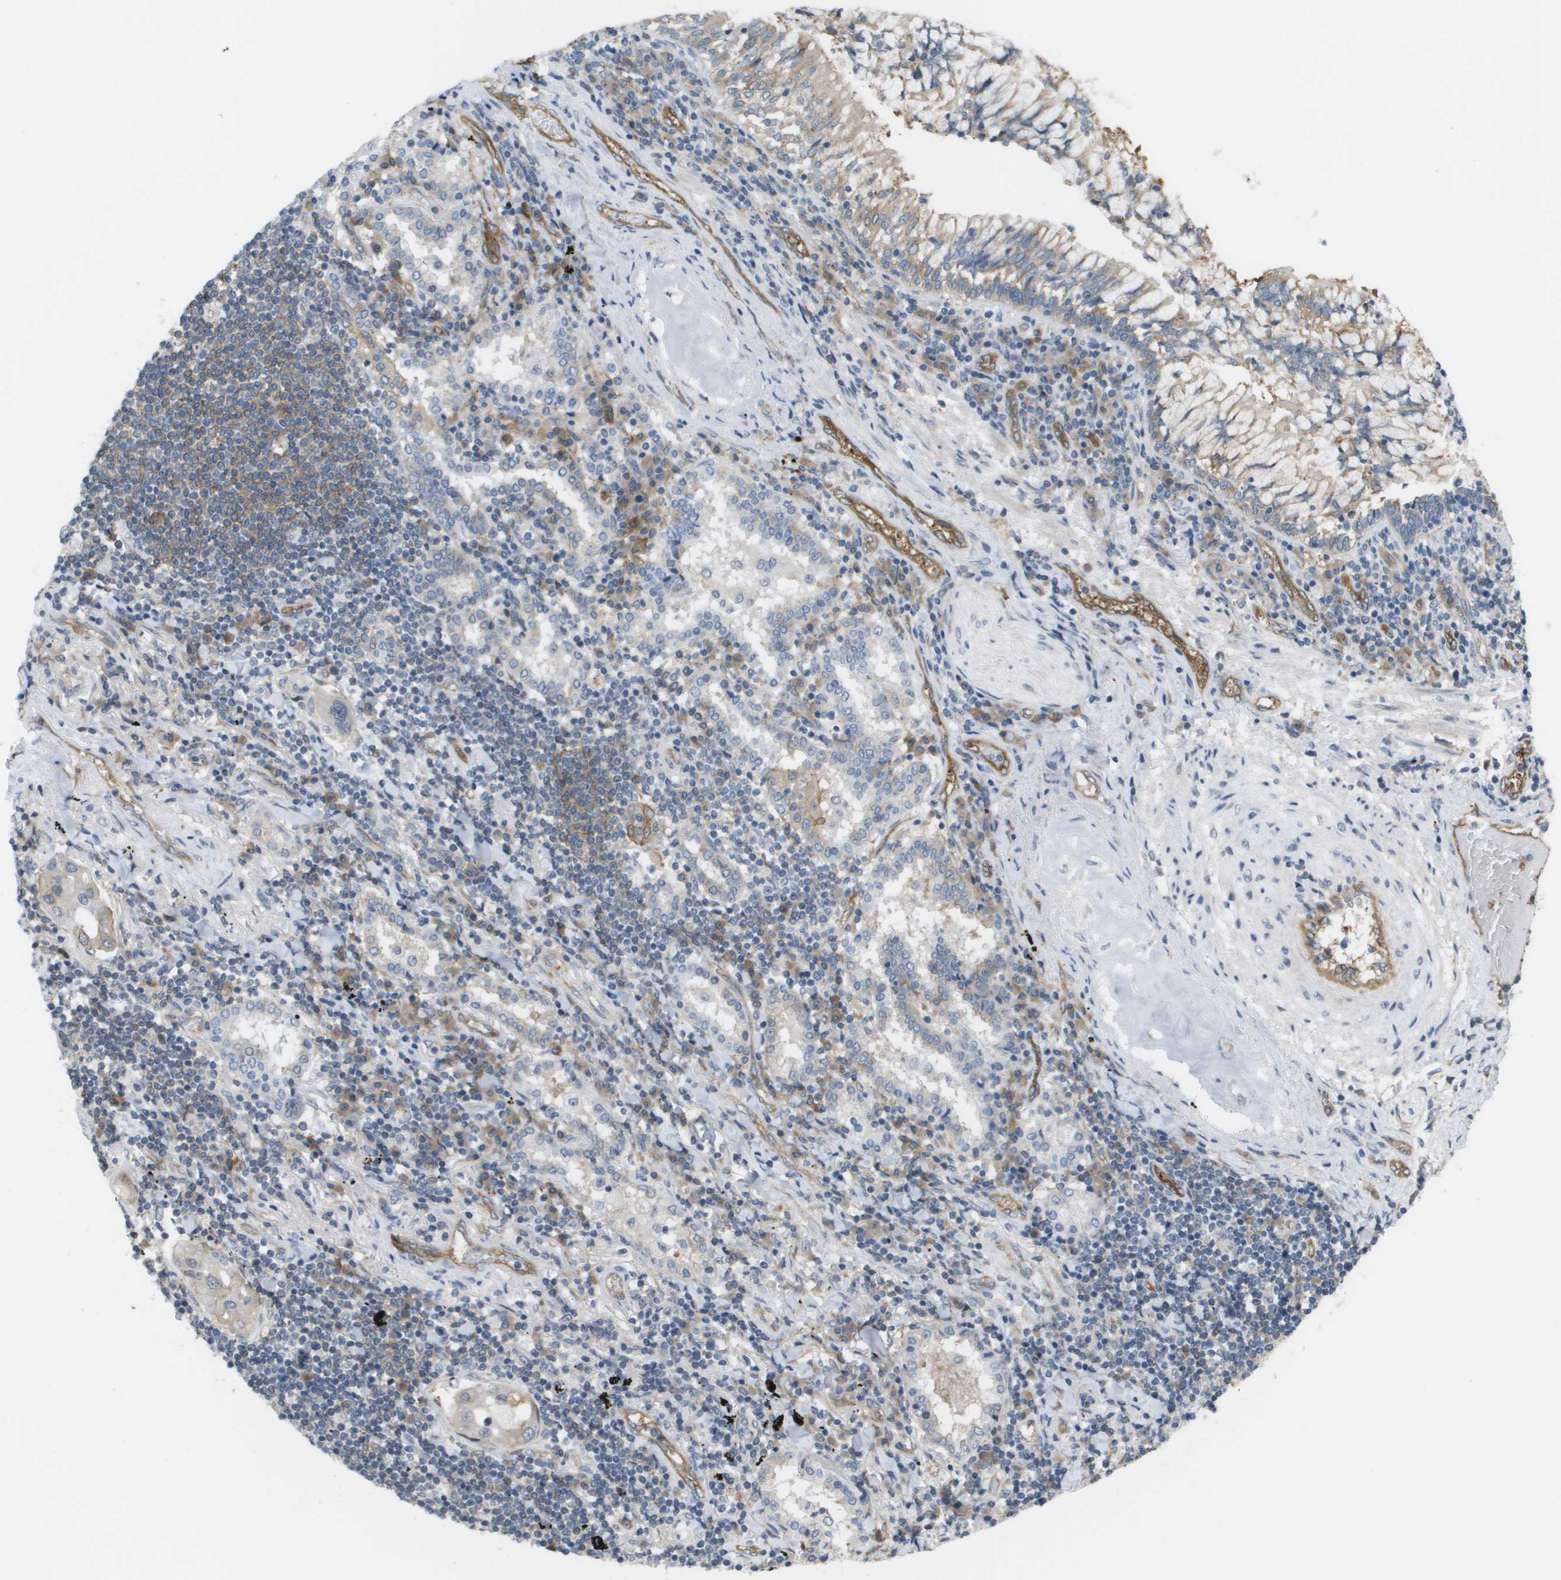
{"staining": {"intensity": "weak", "quantity": "<25%", "location": "cytoplasmic/membranous"}, "tissue": "lung cancer", "cell_type": "Tumor cells", "image_type": "cancer", "snomed": [{"axis": "morphology", "description": "Adenocarcinoma, NOS"}, {"axis": "topography", "description": "Lung"}], "caption": "Immunohistochemical staining of lung adenocarcinoma shows no significant positivity in tumor cells.", "gene": "MARCHF8", "patient": {"sex": "female", "age": 65}}